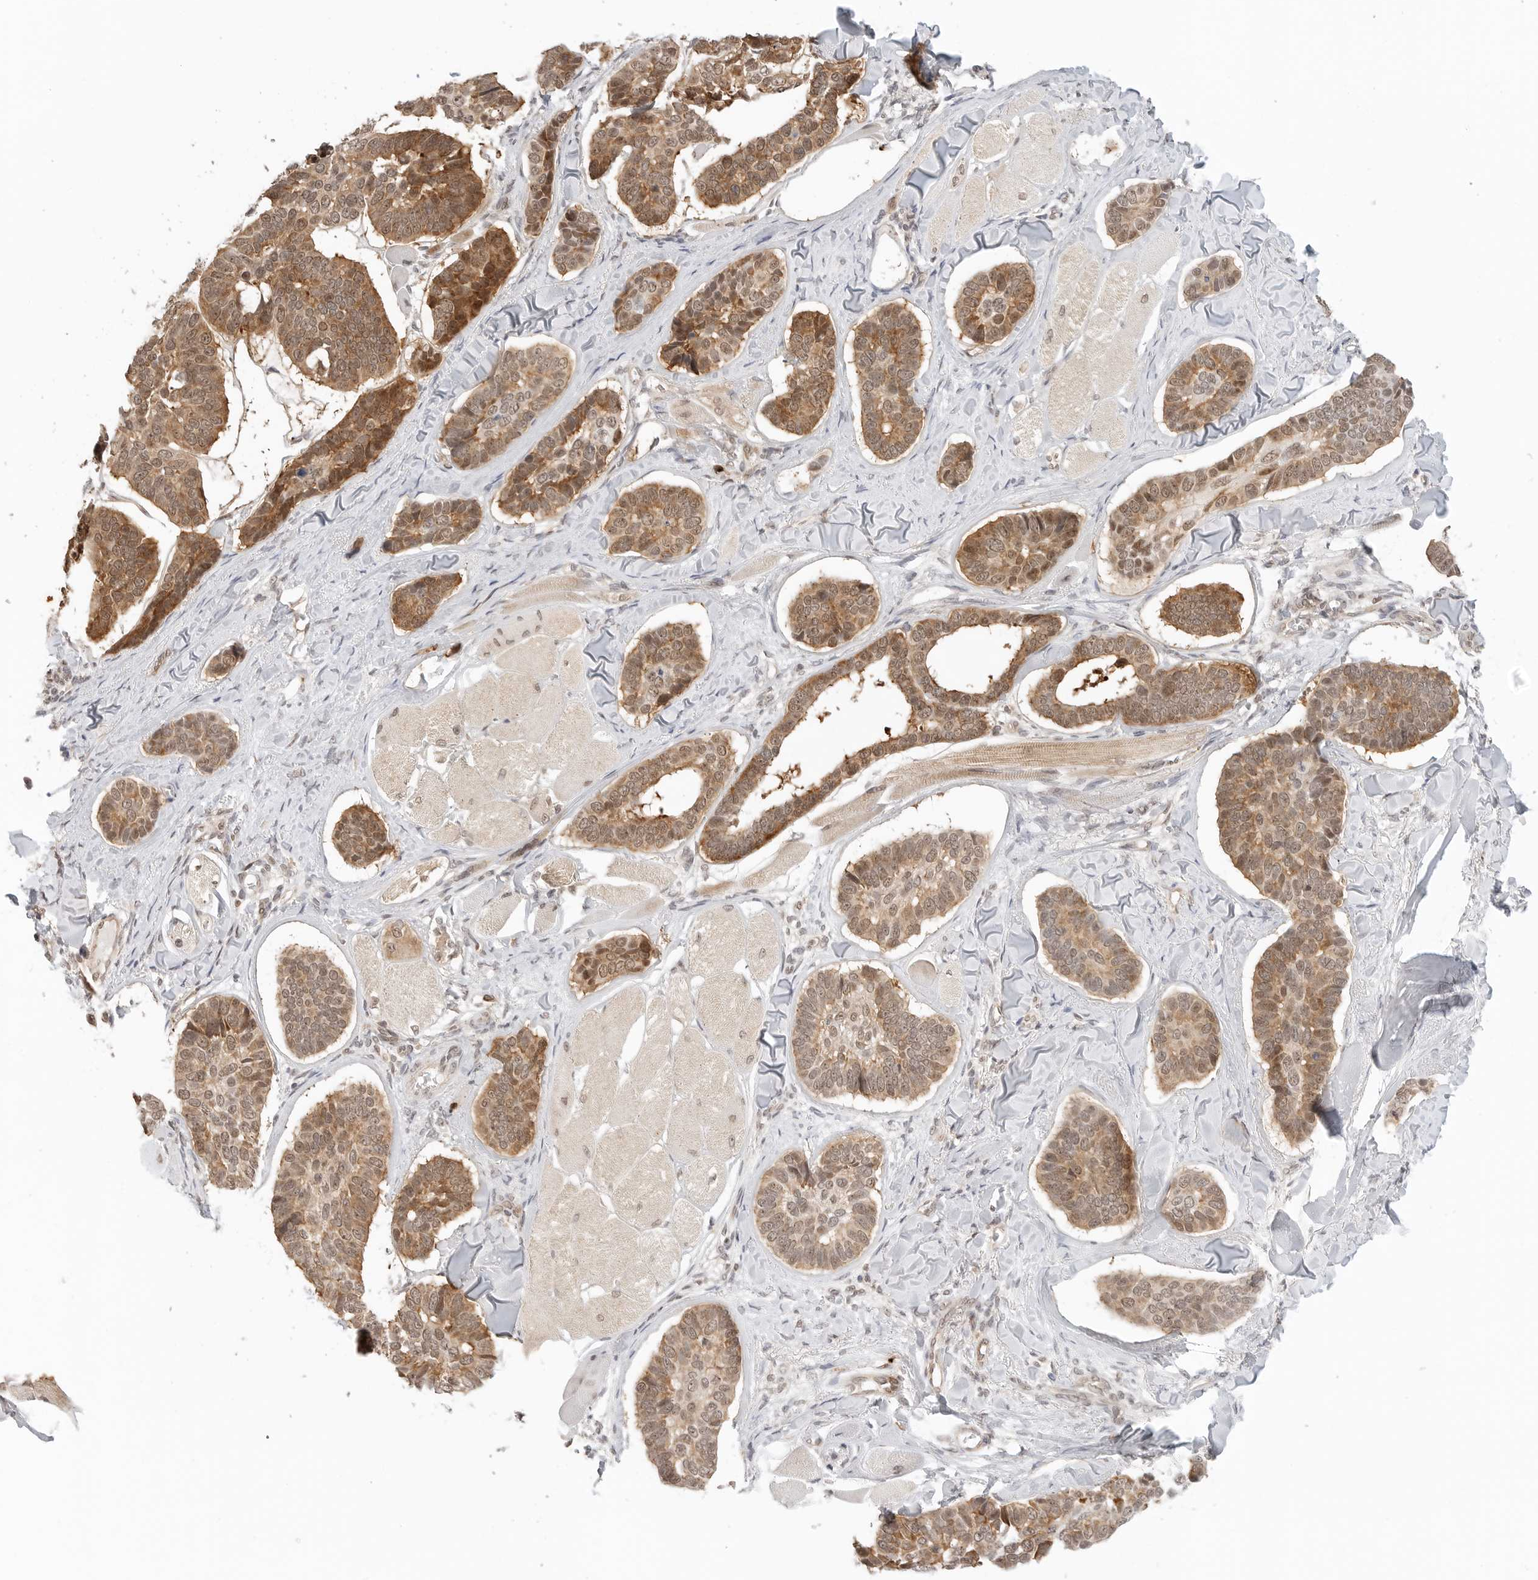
{"staining": {"intensity": "moderate", "quantity": ">75%", "location": "cytoplasmic/membranous,nuclear"}, "tissue": "skin cancer", "cell_type": "Tumor cells", "image_type": "cancer", "snomed": [{"axis": "morphology", "description": "Basal cell carcinoma"}, {"axis": "topography", "description": "Skin"}], "caption": "Basal cell carcinoma (skin) stained with DAB (3,3'-diaminobenzidine) immunohistochemistry shows medium levels of moderate cytoplasmic/membranous and nuclear staining in approximately >75% of tumor cells. (Stains: DAB (3,3'-diaminobenzidine) in brown, nuclei in blue, Microscopy: brightfield microscopy at high magnification).", "gene": "METAP1", "patient": {"sex": "male", "age": 62}}